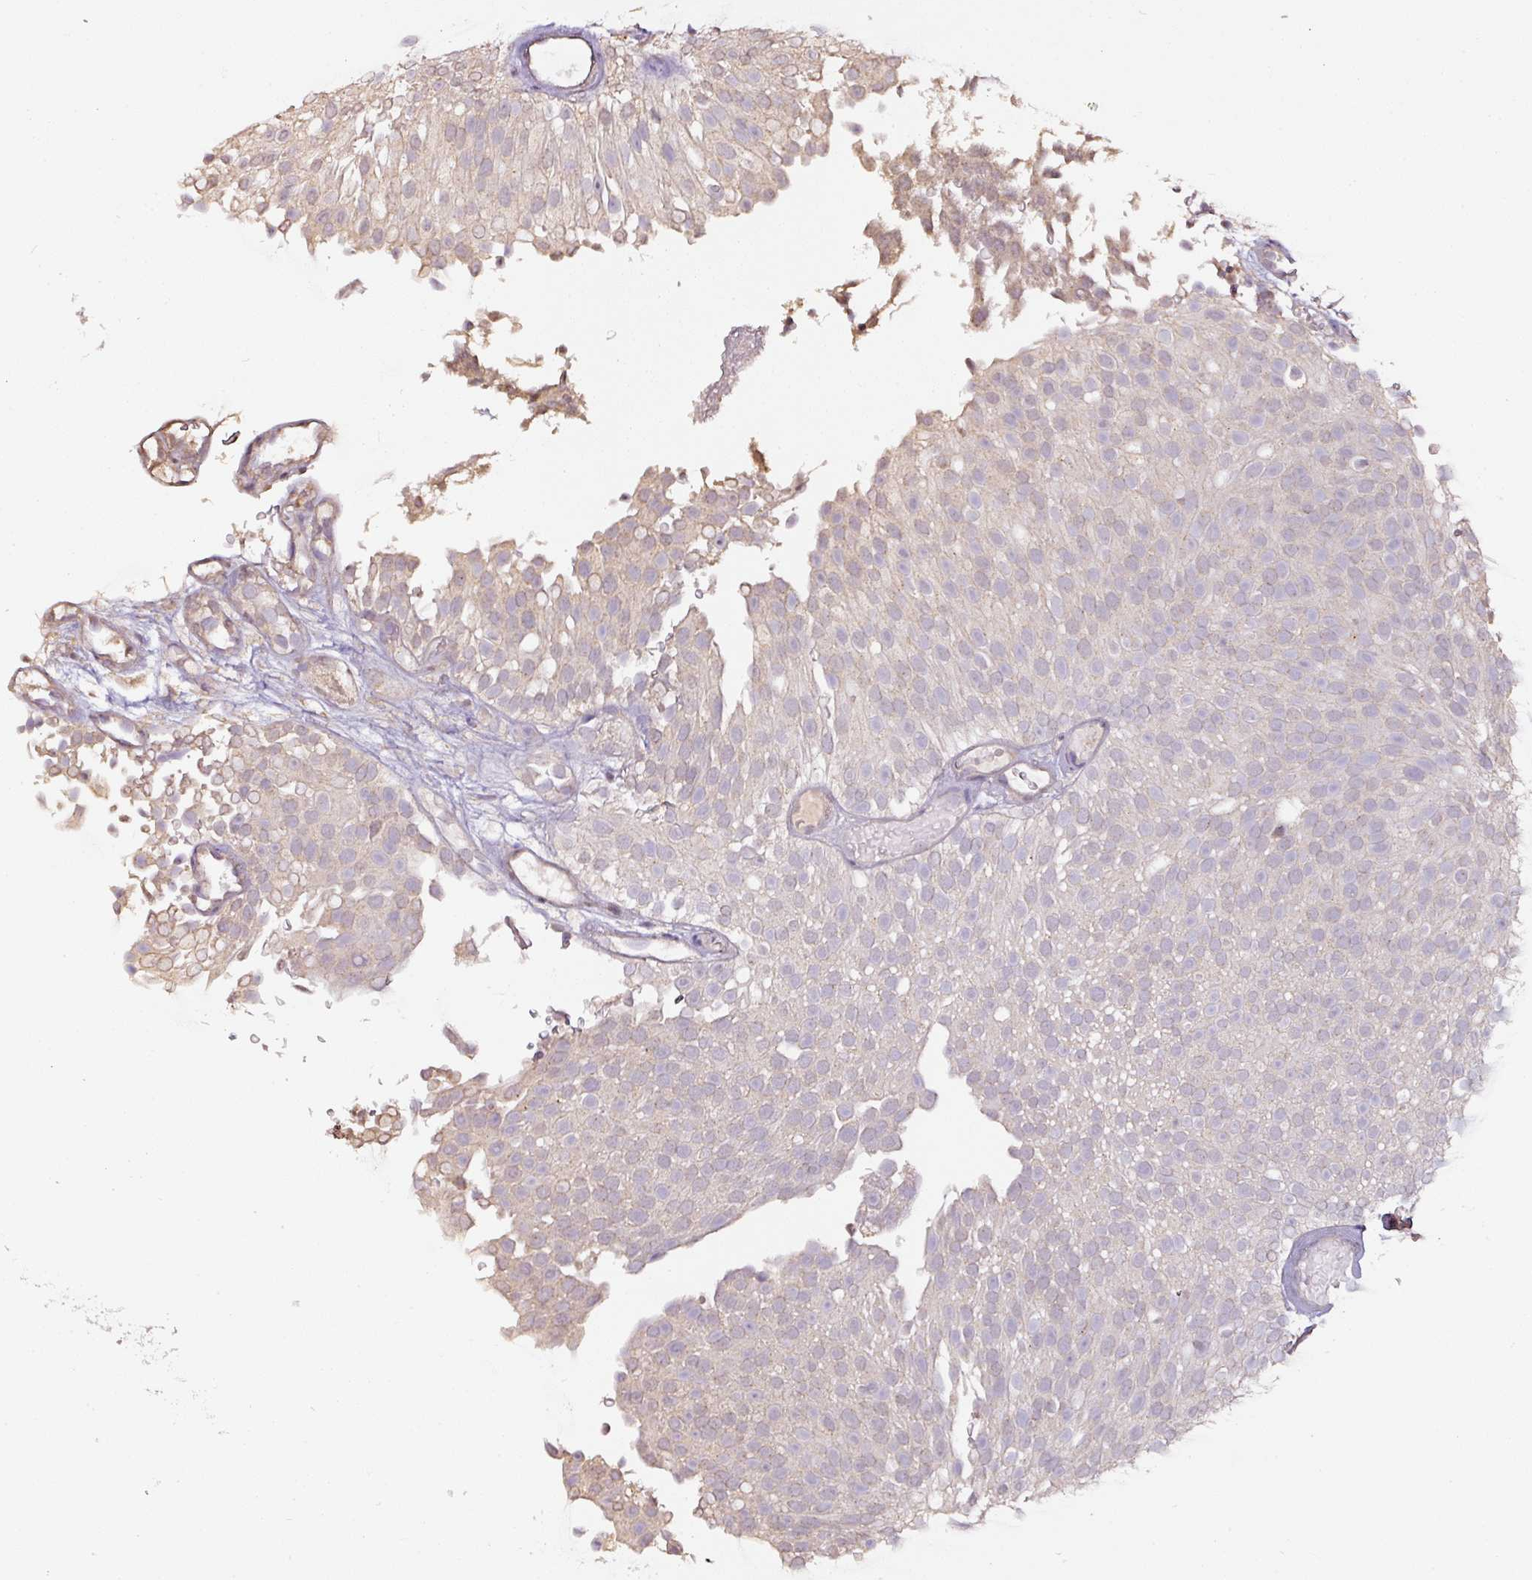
{"staining": {"intensity": "weak", "quantity": "<25%", "location": "cytoplasmic/membranous"}, "tissue": "urothelial cancer", "cell_type": "Tumor cells", "image_type": "cancer", "snomed": [{"axis": "morphology", "description": "Urothelial carcinoma, Low grade"}, {"axis": "topography", "description": "Urinary bladder"}], "caption": "There is no significant positivity in tumor cells of low-grade urothelial carcinoma. Brightfield microscopy of IHC stained with DAB (3,3'-diaminobenzidine) (brown) and hematoxylin (blue), captured at high magnification.", "gene": "RPL38", "patient": {"sex": "male", "age": 78}}